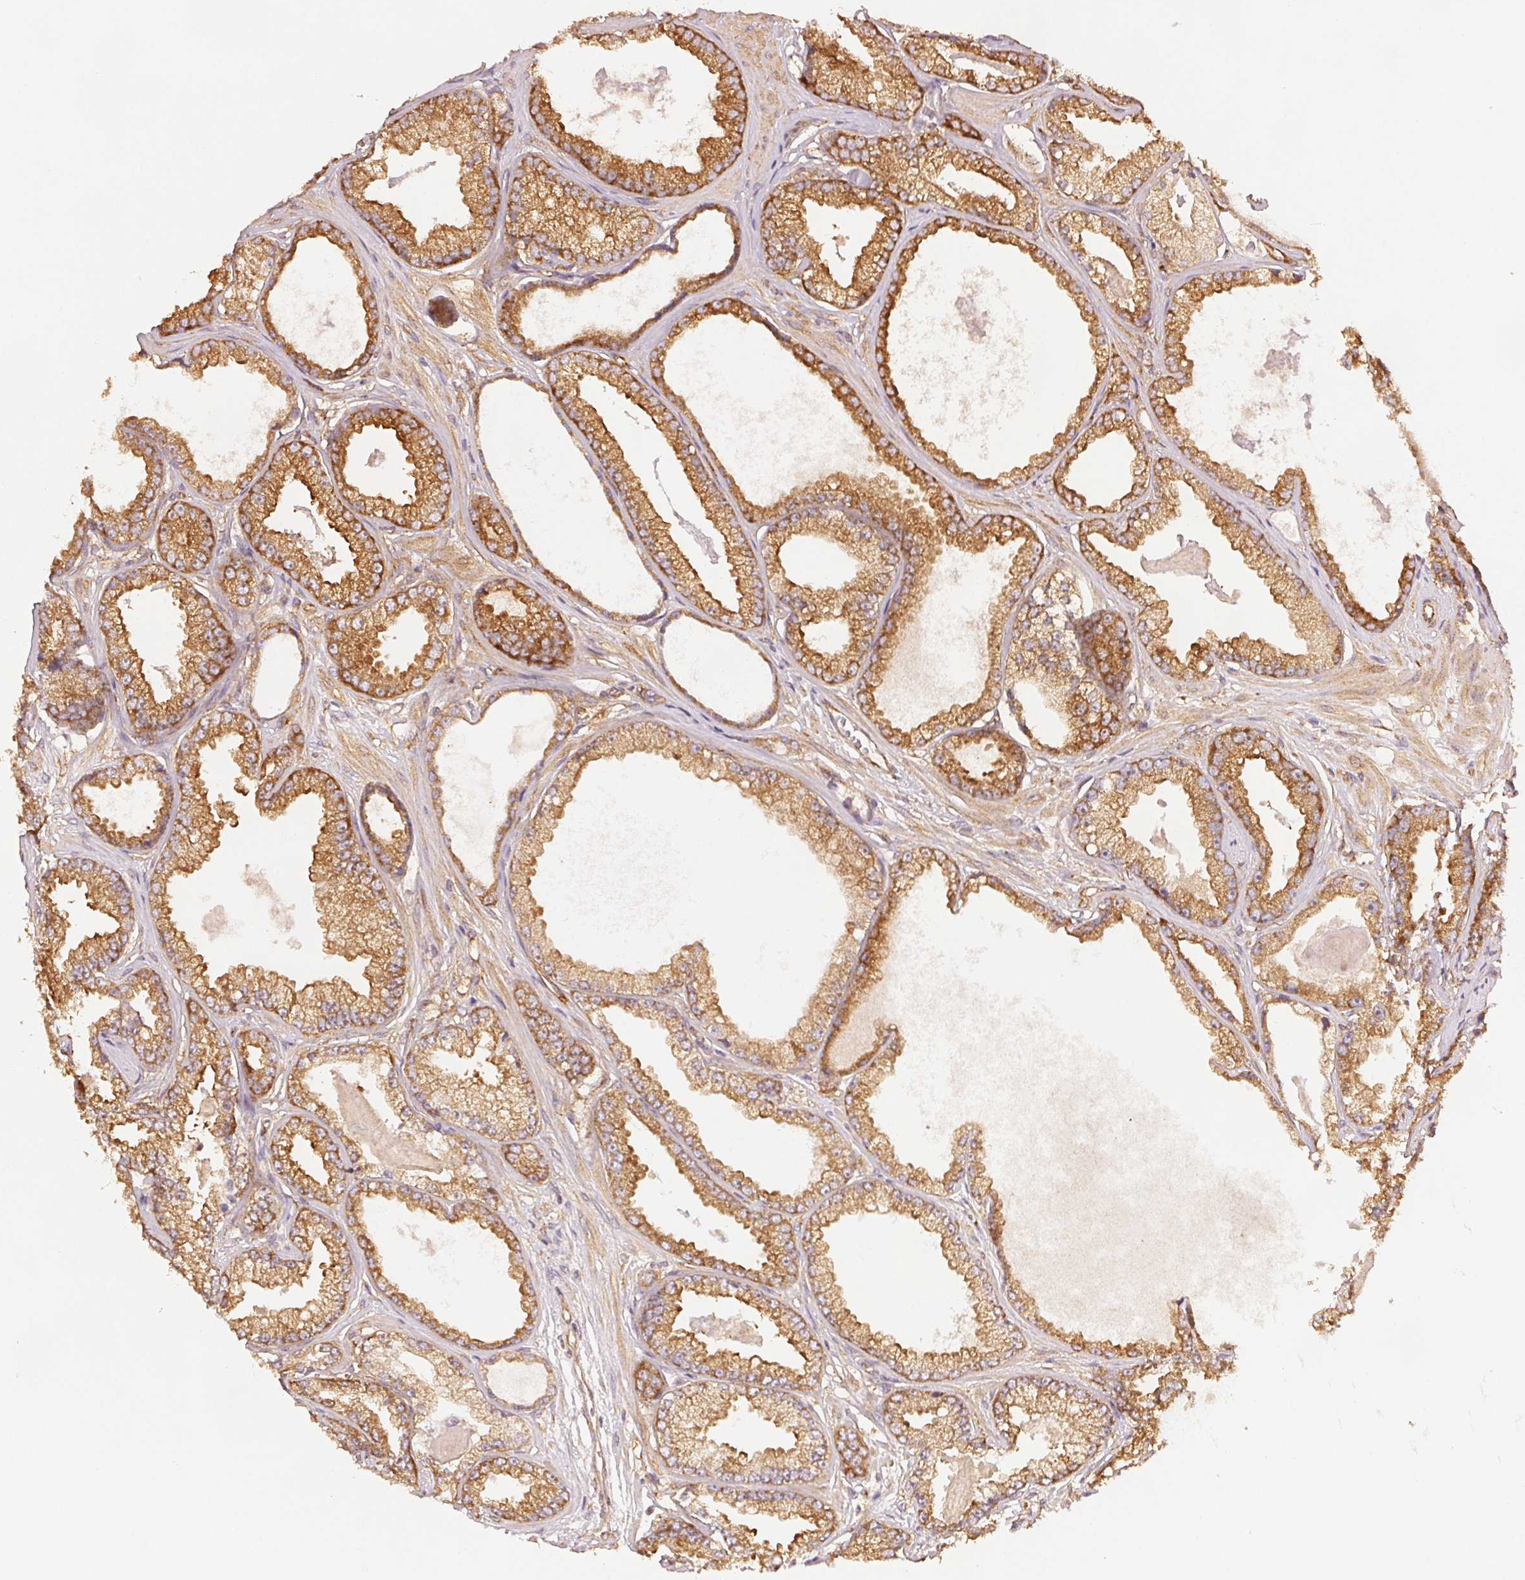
{"staining": {"intensity": "strong", "quantity": ">75%", "location": "cytoplasmic/membranous"}, "tissue": "prostate cancer", "cell_type": "Tumor cells", "image_type": "cancer", "snomed": [{"axis": "morphology", "description": "Adenocarcinoma, Low grade"}, {"axis": "topography", "description": "Prostate"}], "caption": "The photomicrograph reveals staining of prostate adenocarcinoma (low-grade), revealing strong cytoplasmic/membranous protein expression (brown color) within tumor cells.", "gene": "DIAPH2", "patient": {"sex": "male", "age": 64}}